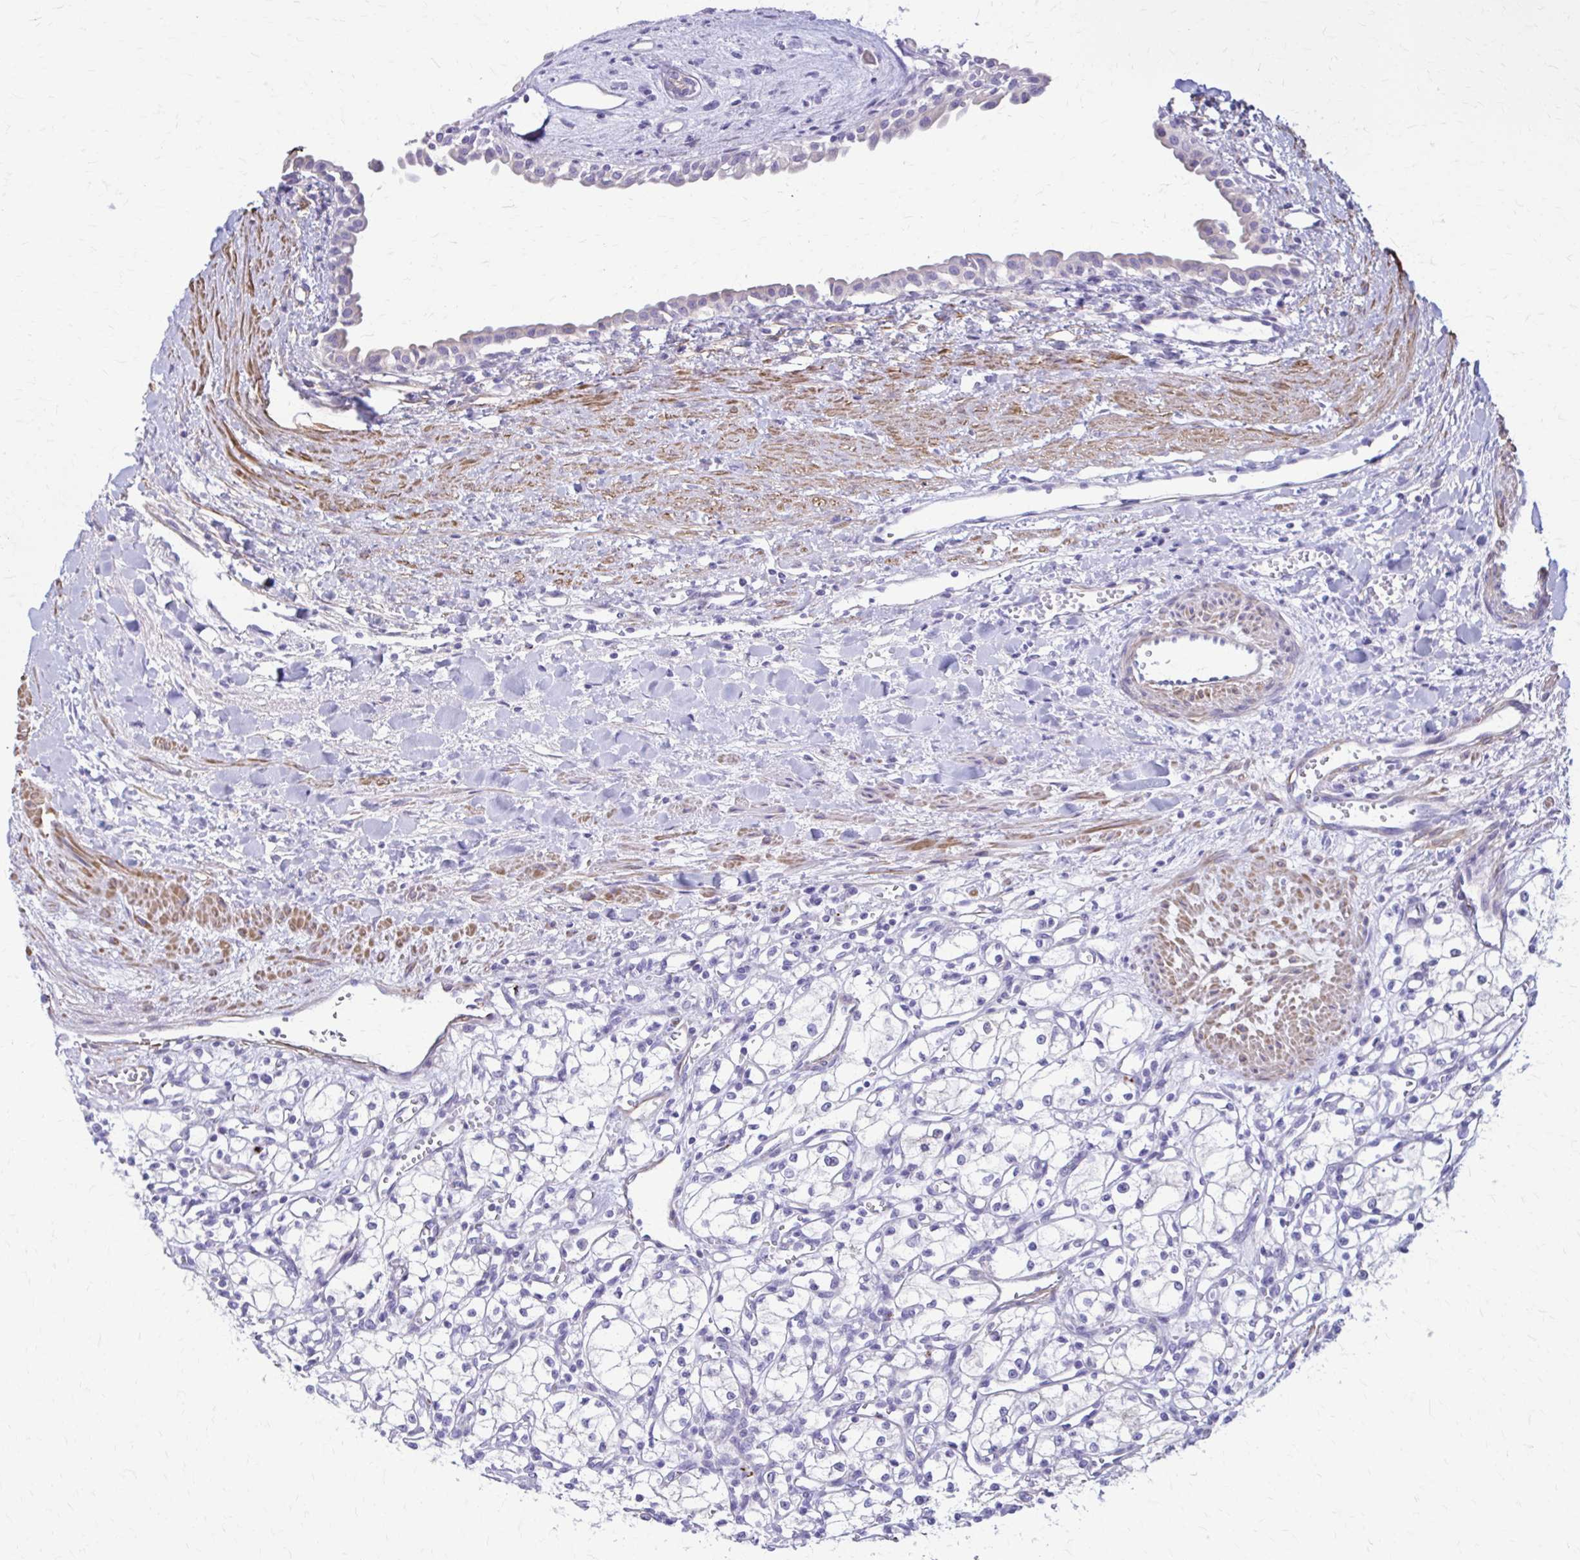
{"staining": {"intensity": "negative", "quantity": "none", "location": "none"}, "tissue": "renal cancer", "cell_type": "Tumor cells", "image_type": "cancer", "snomed": [{"axis": "morphology", "description": "Adenocarcinoma, NOS"}, {"axis": "topography", "description": "Kidney"}], "caption": "Immunohistochemical staining of adenocarcinoma (renal) displays no significant positivity in tumor cells.", "gene": "DSP", "patient": {"sex": "male", "age": 59}}